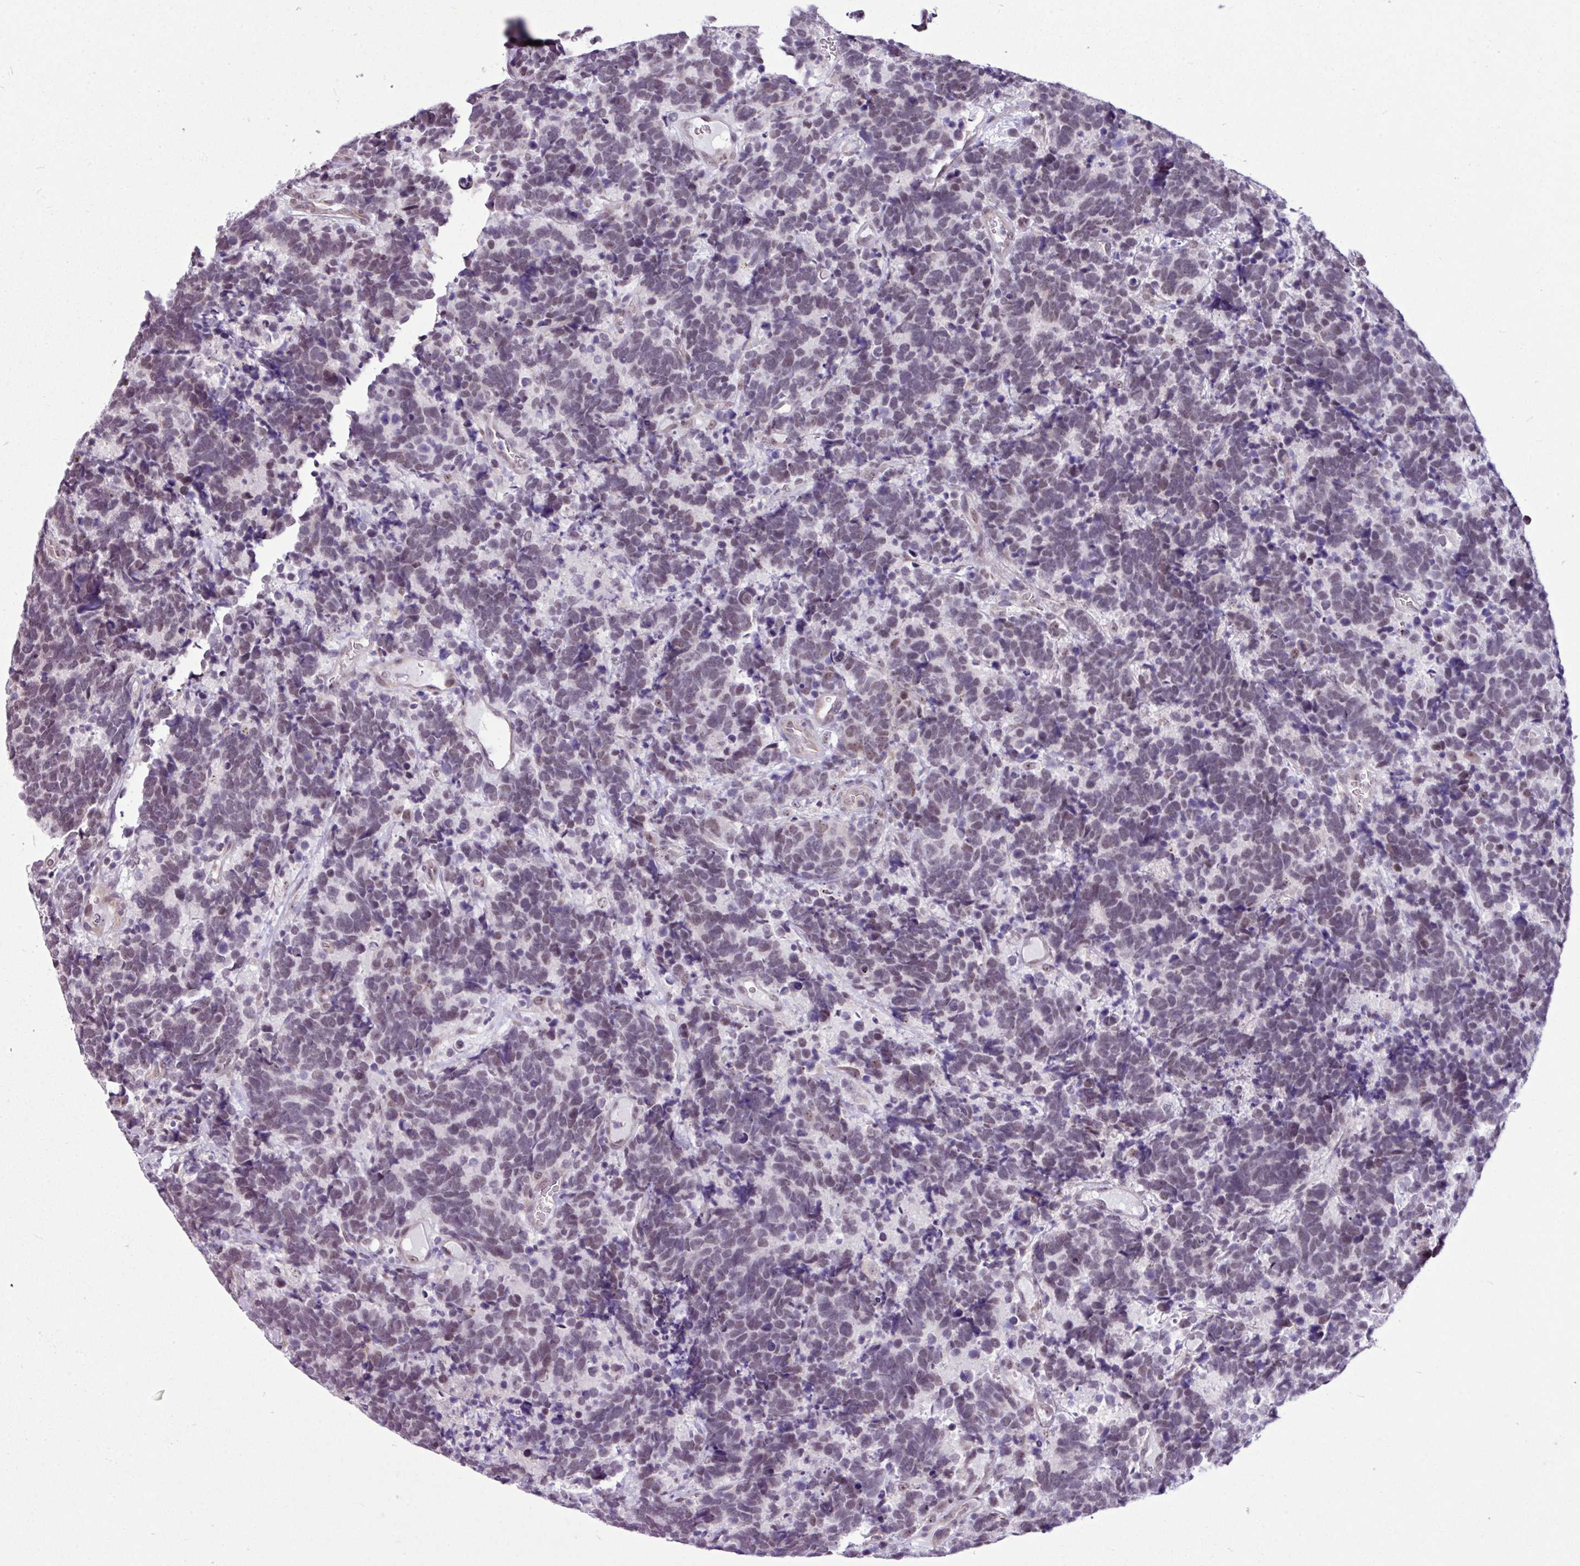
{"staining": {"intensity": "weak", "quantity": "25%-75%", "location": "nuclear"}, "tissue": "carcinoid", "cell_type": "Tumor cells", "image_type": "cancer", "snomed": [{"axis": "morphology", "description": "Carcinoma, NOS"}, {"axis": "morphology", "description": "Carcinoid, malignant, NOS"}, {"axis": "topography", "description": "Urinary bladder"}], "caption": "IHC image of human carcinoid (malignant) stained for a protein (brown), which demonstrates low levels of weak nuclear expression in about 25%-75% of tumor cells.", "gene": "UTP18", "patient": {"sex": "male", "age": 57}}